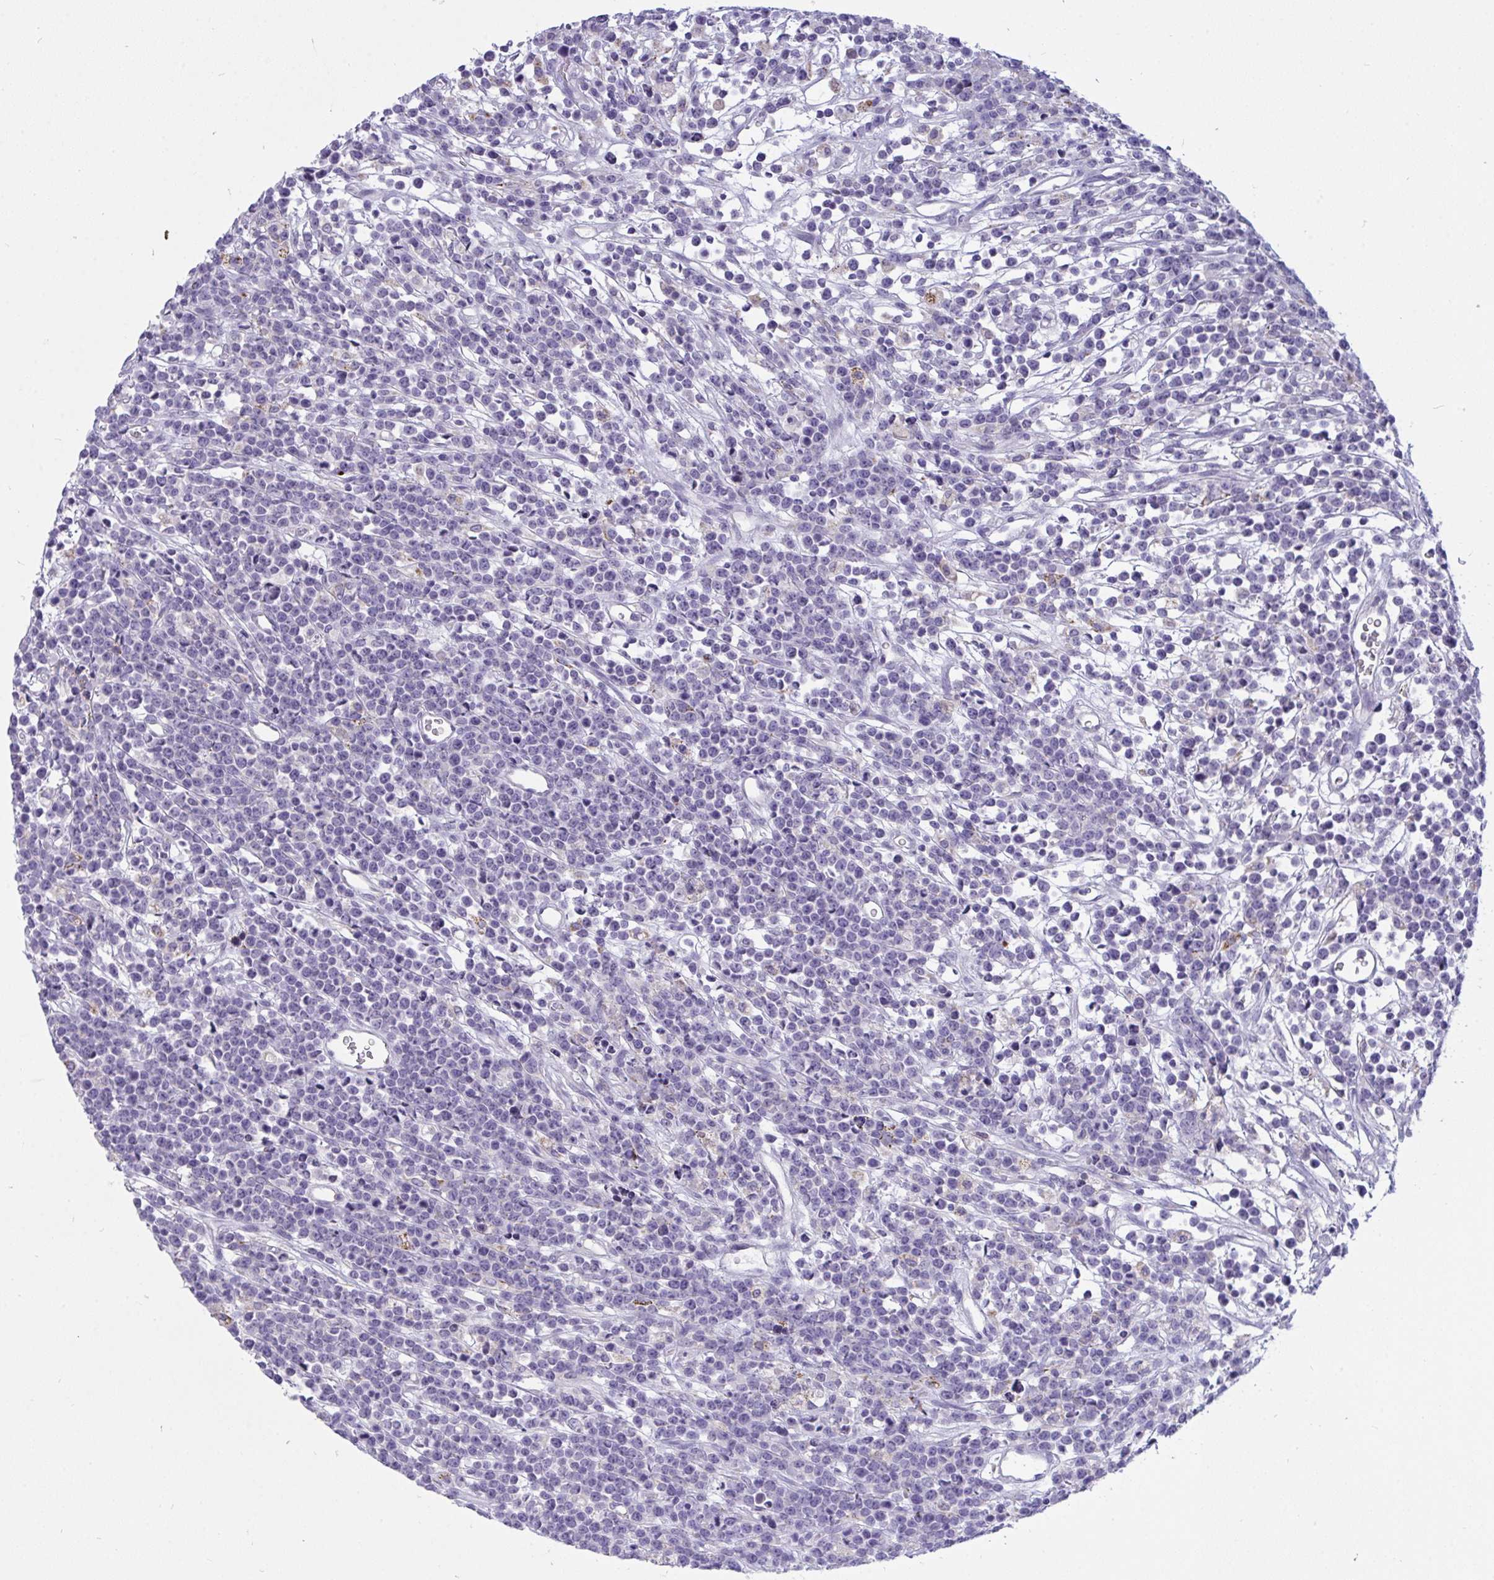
{"staining": {"intensity": "negative", "quantity": "none", "location": "none"}, "tissue": "lymphoma", "cell_type": "Tumor cells", "image_type": "cancer", "snomed": [{"axis": "morphology", "description": "Malignant lymphoma, non-Hodgkin's type, High grade"}, {"axis": "topography", "description": "Ovary"}], "caption": "Immunohistochemistry (IHC) photomicrograph of high-grade malignant lymphoma, non-Hodgkin's type stained for a protein (brown), which reveals no positivity in tumor cells.", "gene": "SEMA6B", "patient": {"sex": "female", "age": 56}}